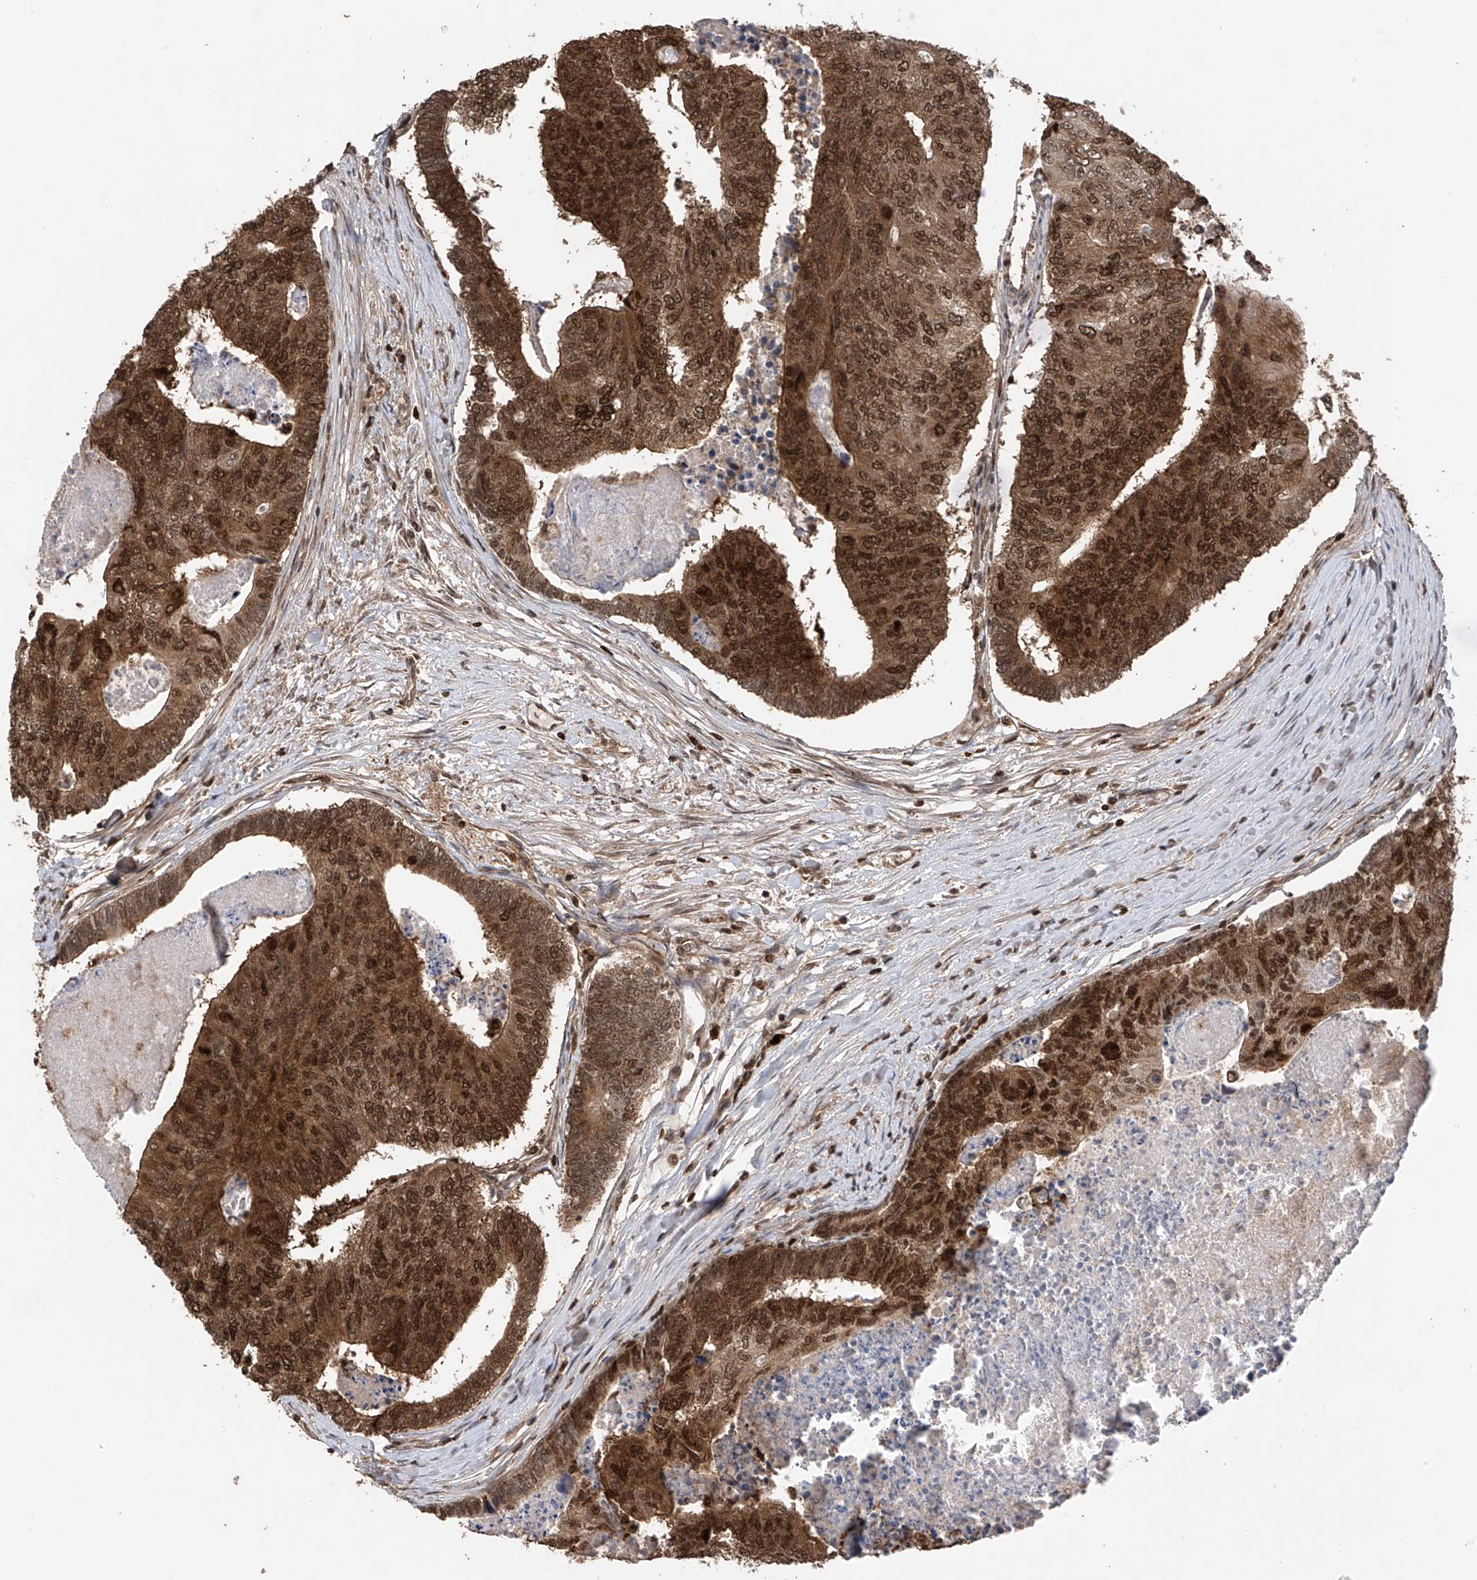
{"staining": {"intensity": "strong", "quantity": ">75%", "location": "cytoplasmic/membranous,nuclear"}, "tissue": "colorectal cancer", "cell_type": "Tumor cells", "image_type": "cancer", "snomed": [{"axis": "morphology", "description": "Adenocarcinoma, NOS"}, {"axis": "topography", "description": "Colon"}], "caption": "IHC micrograph of colorectal adenocarcinoma stained for a protein (brown), which reveals high levels of strong cytoplasmic/membranous and nuclear positivity in about >75% of tumor cells.", "gene": "DNAJC9", "patient": {"sex": "female", "age": 67}}